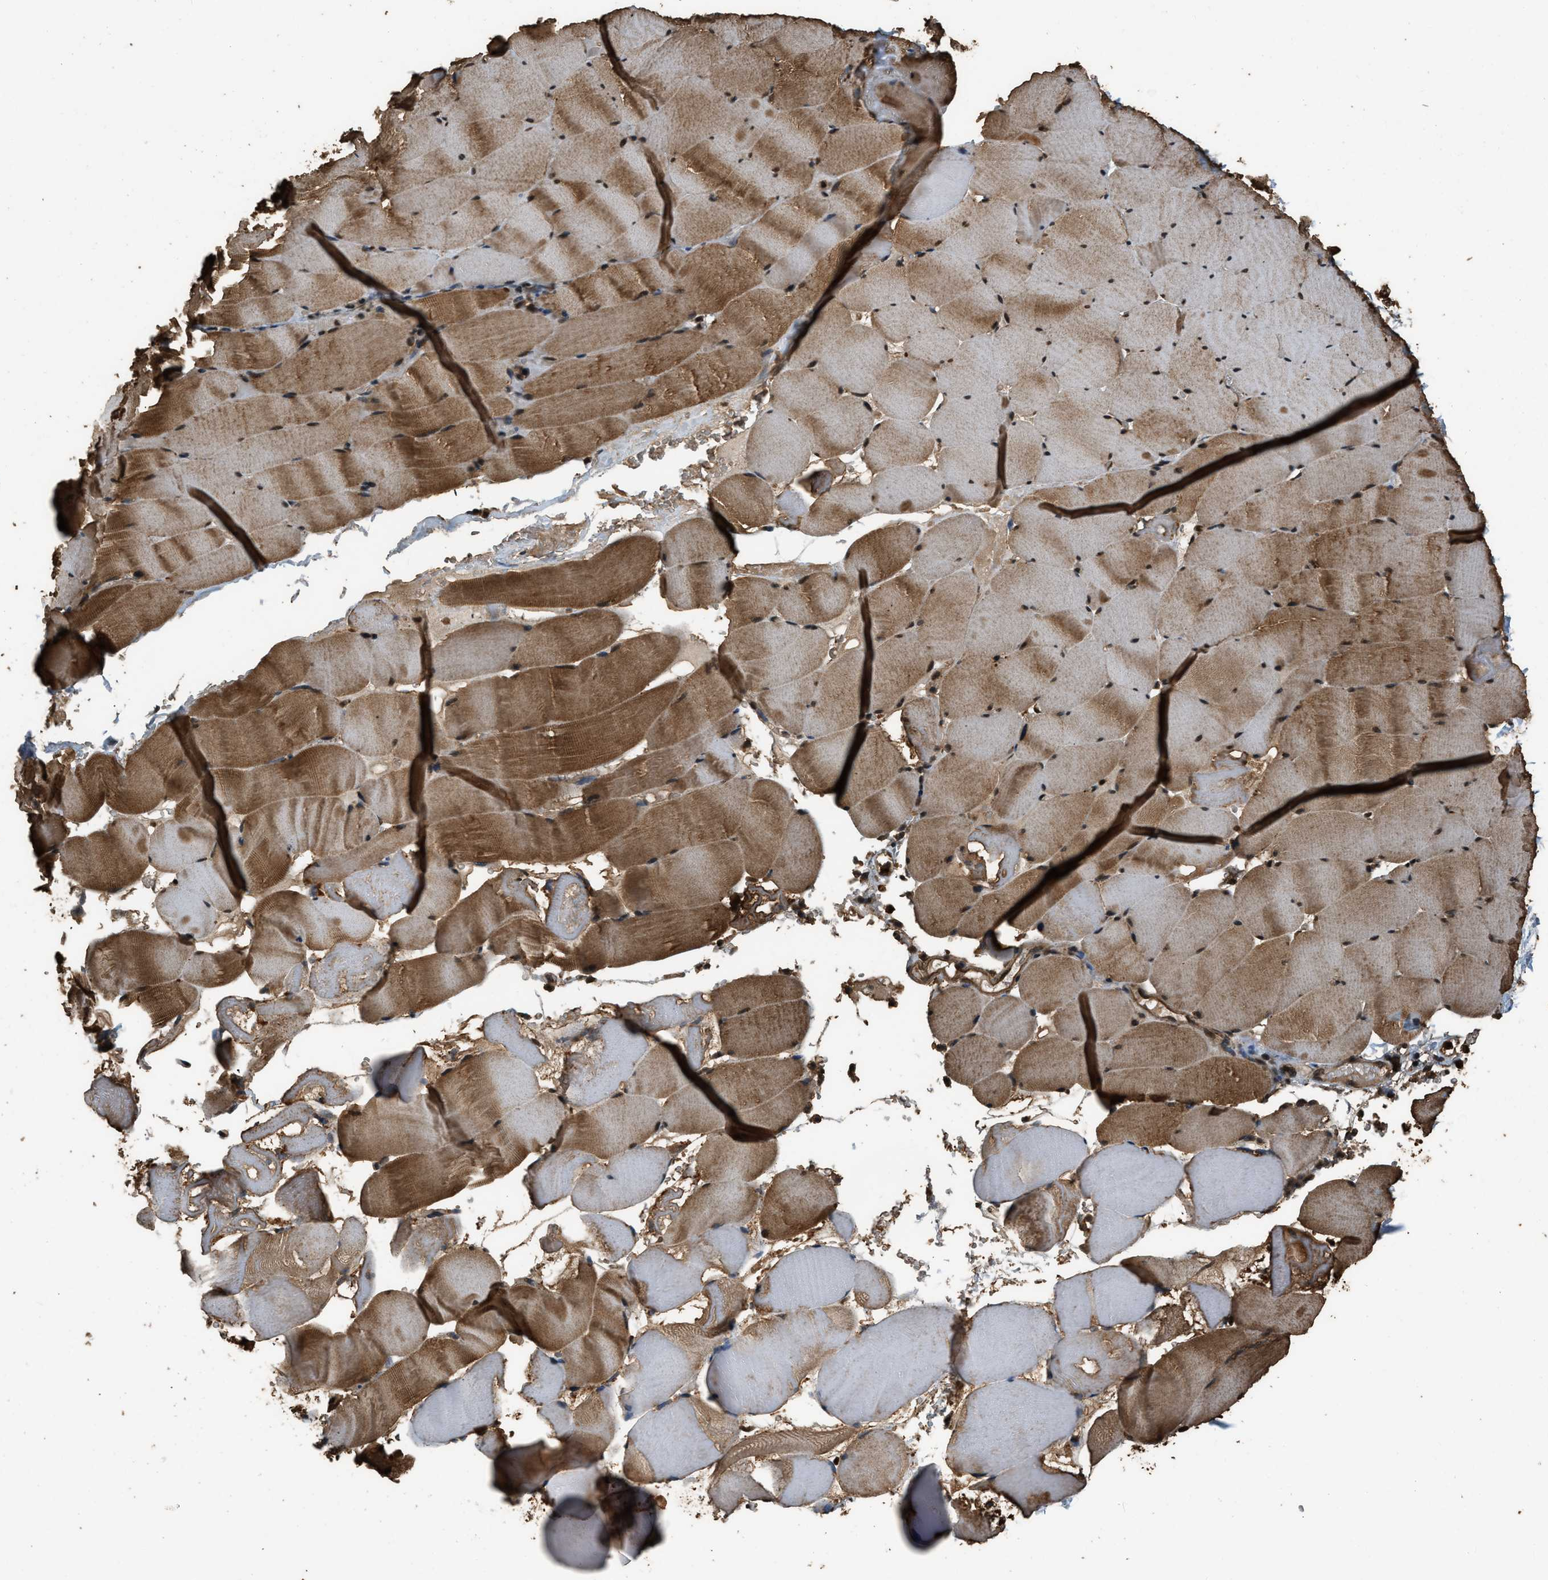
{"staining": {"intensity": "strong", "quantity": "25%-75%", "location": "cytoplasmic/membranous"}, "tissue": "skeletal muscle", "cell_type": "Myocytes", "image_type": "normal", "snomed": [{"axis": "morphology", "description": "Normal tissue, NOS"}, {"axis": "topography", "description": "Skeletal muscle"}], "caption": "This micrograph demonstrates immunohistochemistry staining of benign skeletal muscle, with high strong cytoplasmic/membranous staining in about 25%-75% of myocytes.", "gene": "RAP2A", "patient": {"sex": "male", "age": 62}}